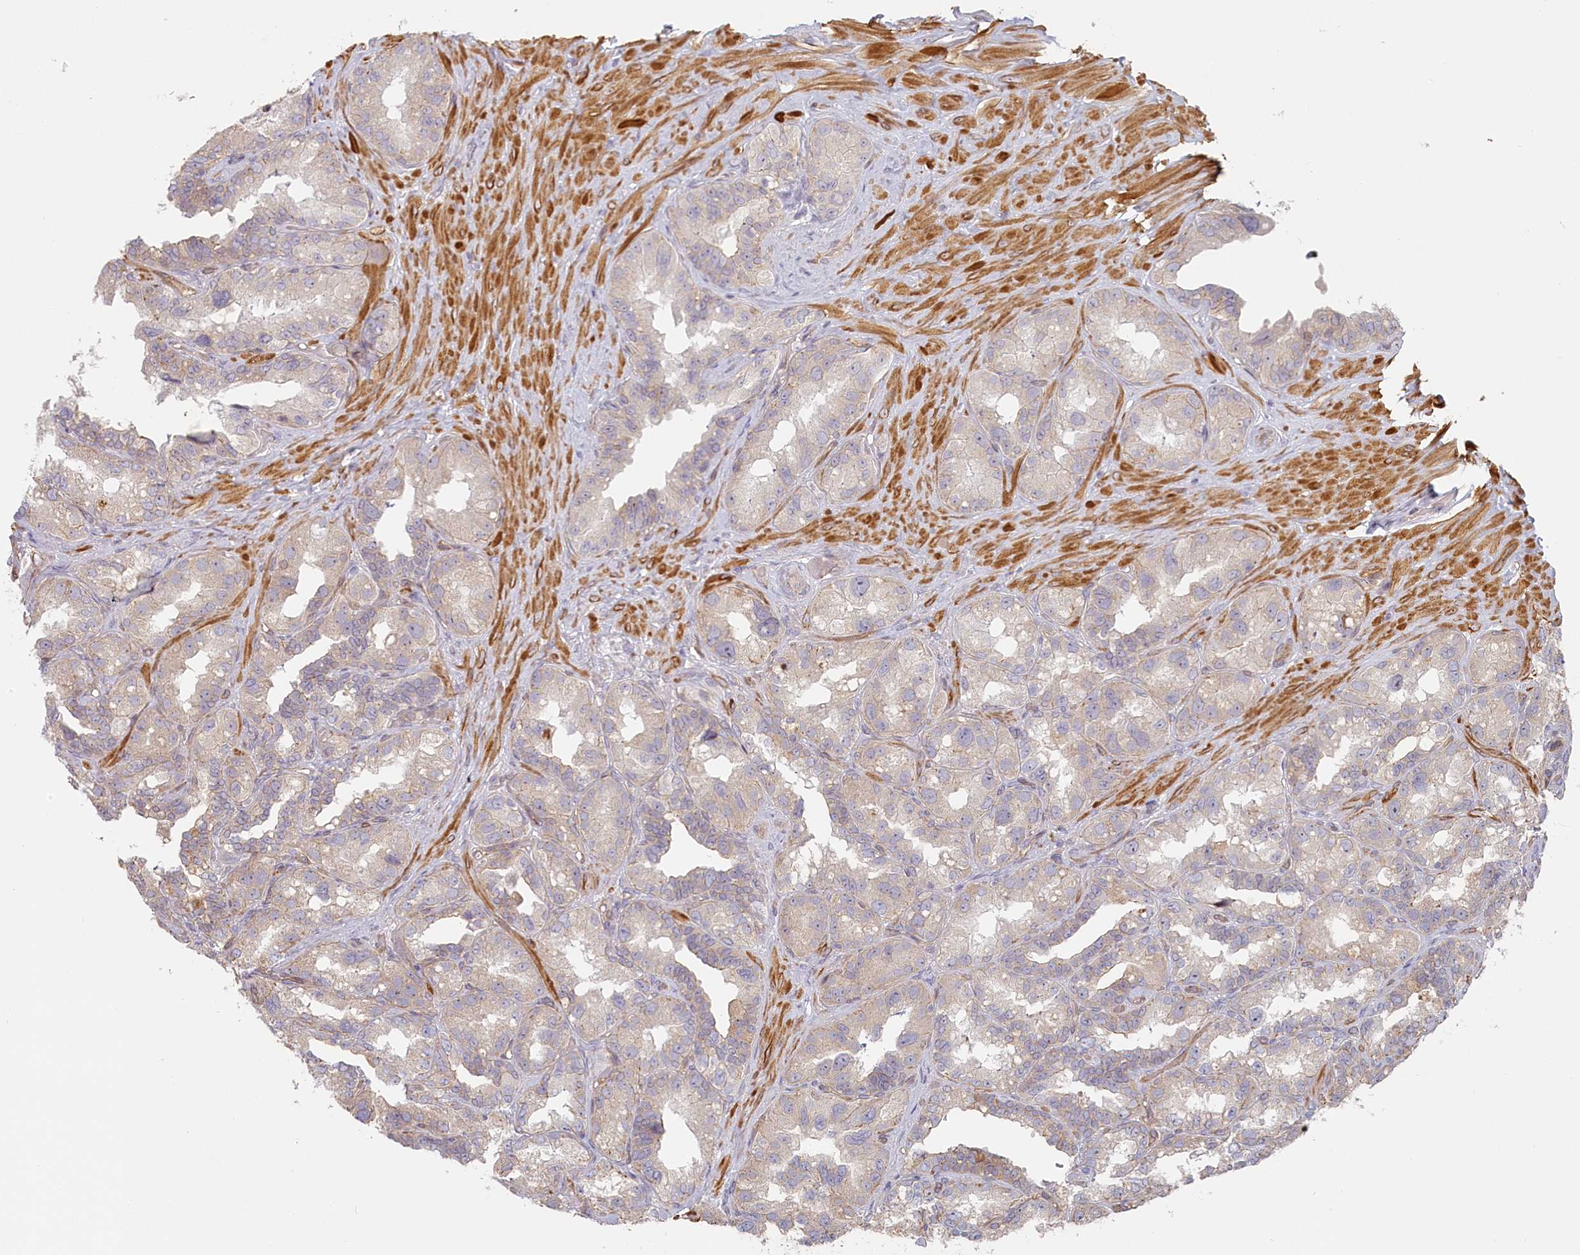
{"staining": {"intensity": "moderate", "quantity": "<25%", "location": "cytoplasmic/membranous"}, "tissue": "seminal vesicle", "cell_type": "Glandular cells", "image_type": "normal", "snomed": [{"axis": "morphology", "description": "Normal tissue, NOS"}, {"axis": "topography", "description": "Seminal veicle"}, {"axis": "topography", "description": "Peripheral nerve tissue"}], "caption": "The immunohistochemical stain shows moderate cytoplasmic/membranous expression in glandular cells of benign seminal vesicle. The protein is shown in brown color, while the nuclei are stained blue.", "gene": "INTS4", "patient": {"sex": "male", "age": 67}}